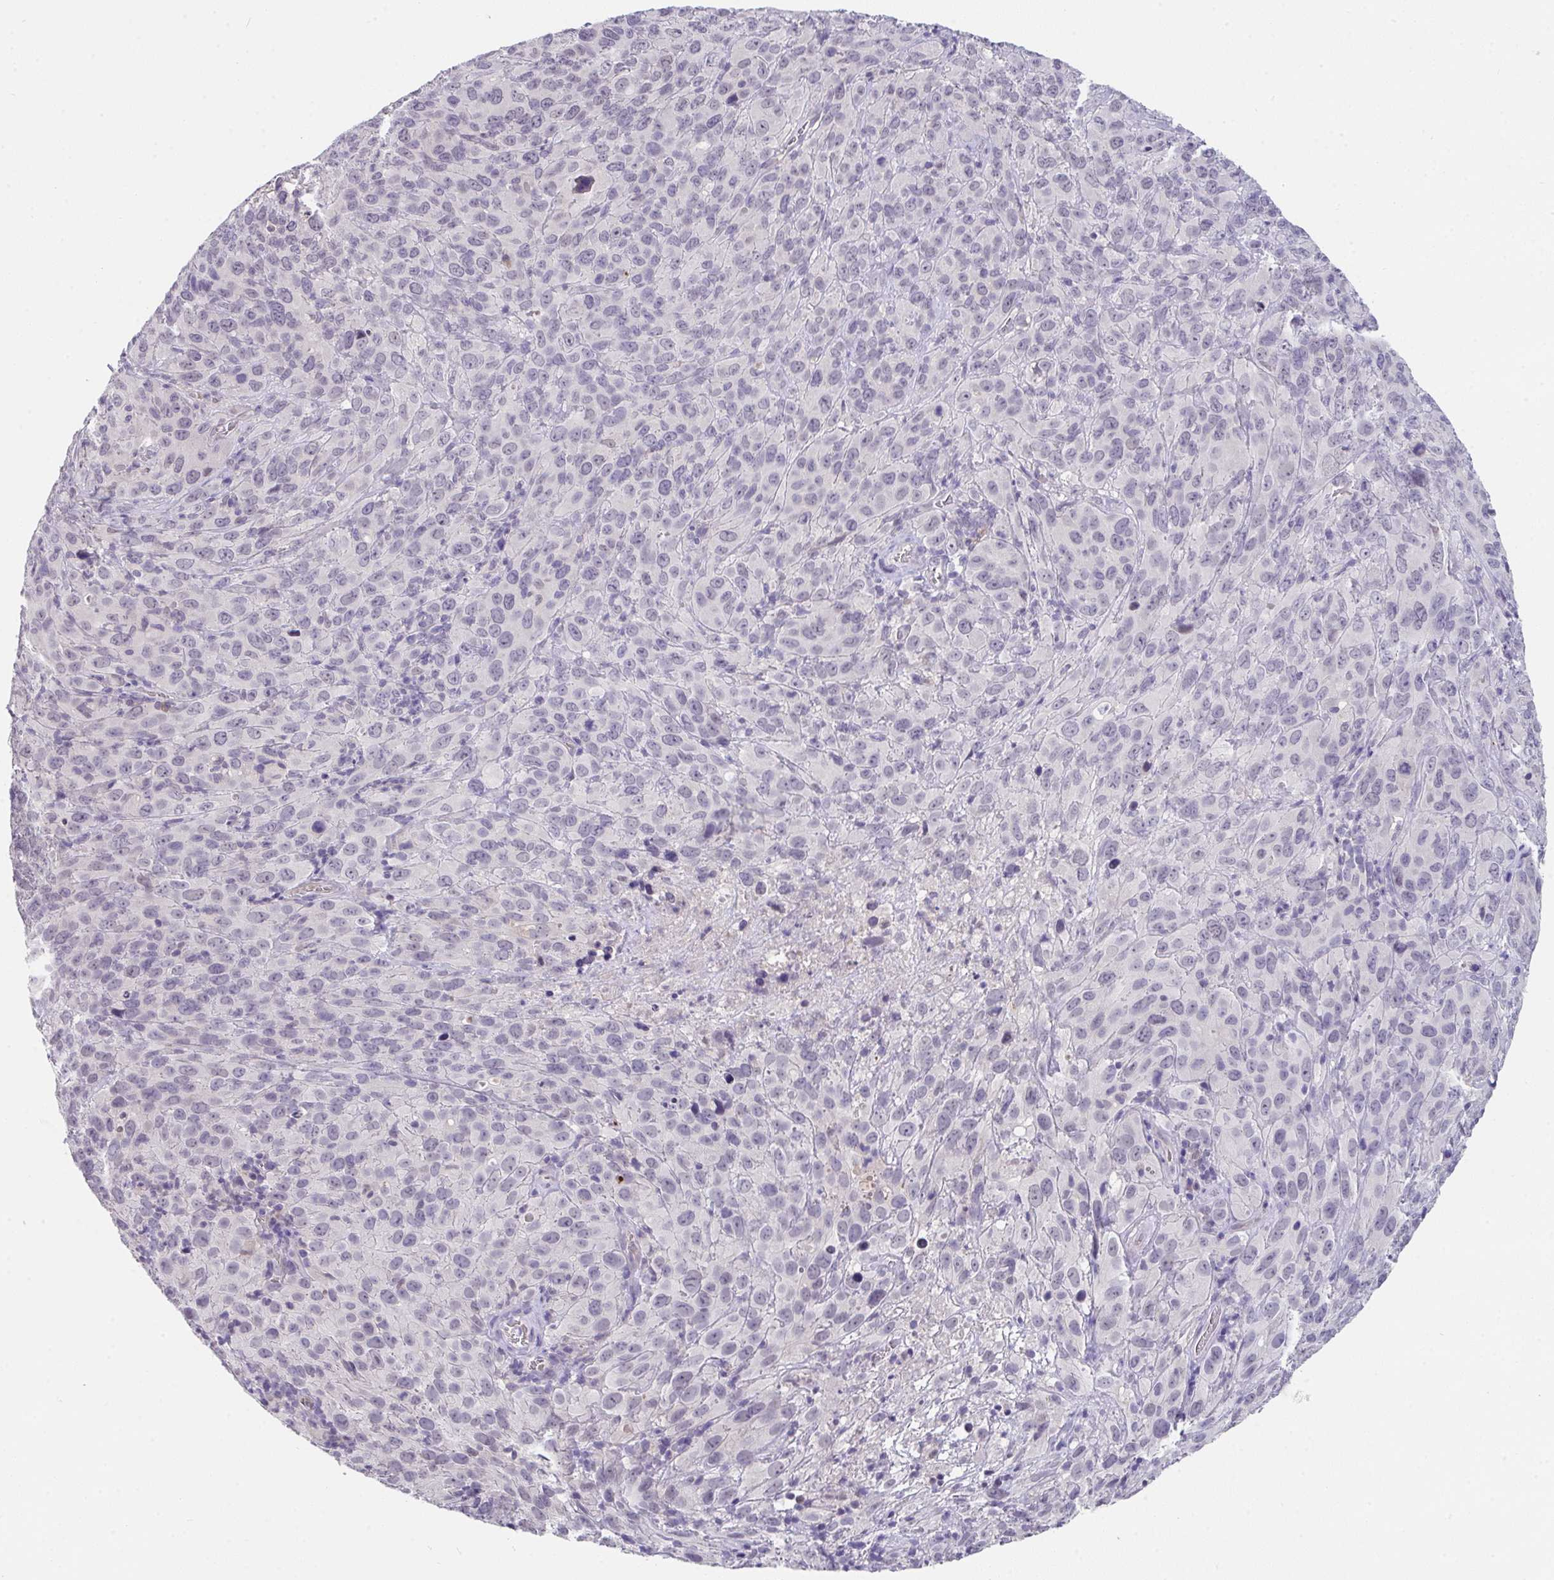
{"staining": {"intensity": "negative", "quantity": "none", "location": "none"}, "tissue": "cervical cancer", "cell_type": "Tumor cells", "image_type": "cancer", "snomed": [{"axis": "morphology", "description": "Squamous cell carcinoma, NOS"}, {"axis": "topography", "description": "Cervix"}], "caption": "Tumor cells show no significant protein expression in cervical cancer (squamous cell carcinoma).", "gene": "GLTPD2", "patient": {"sex": "female", "age": 51}}